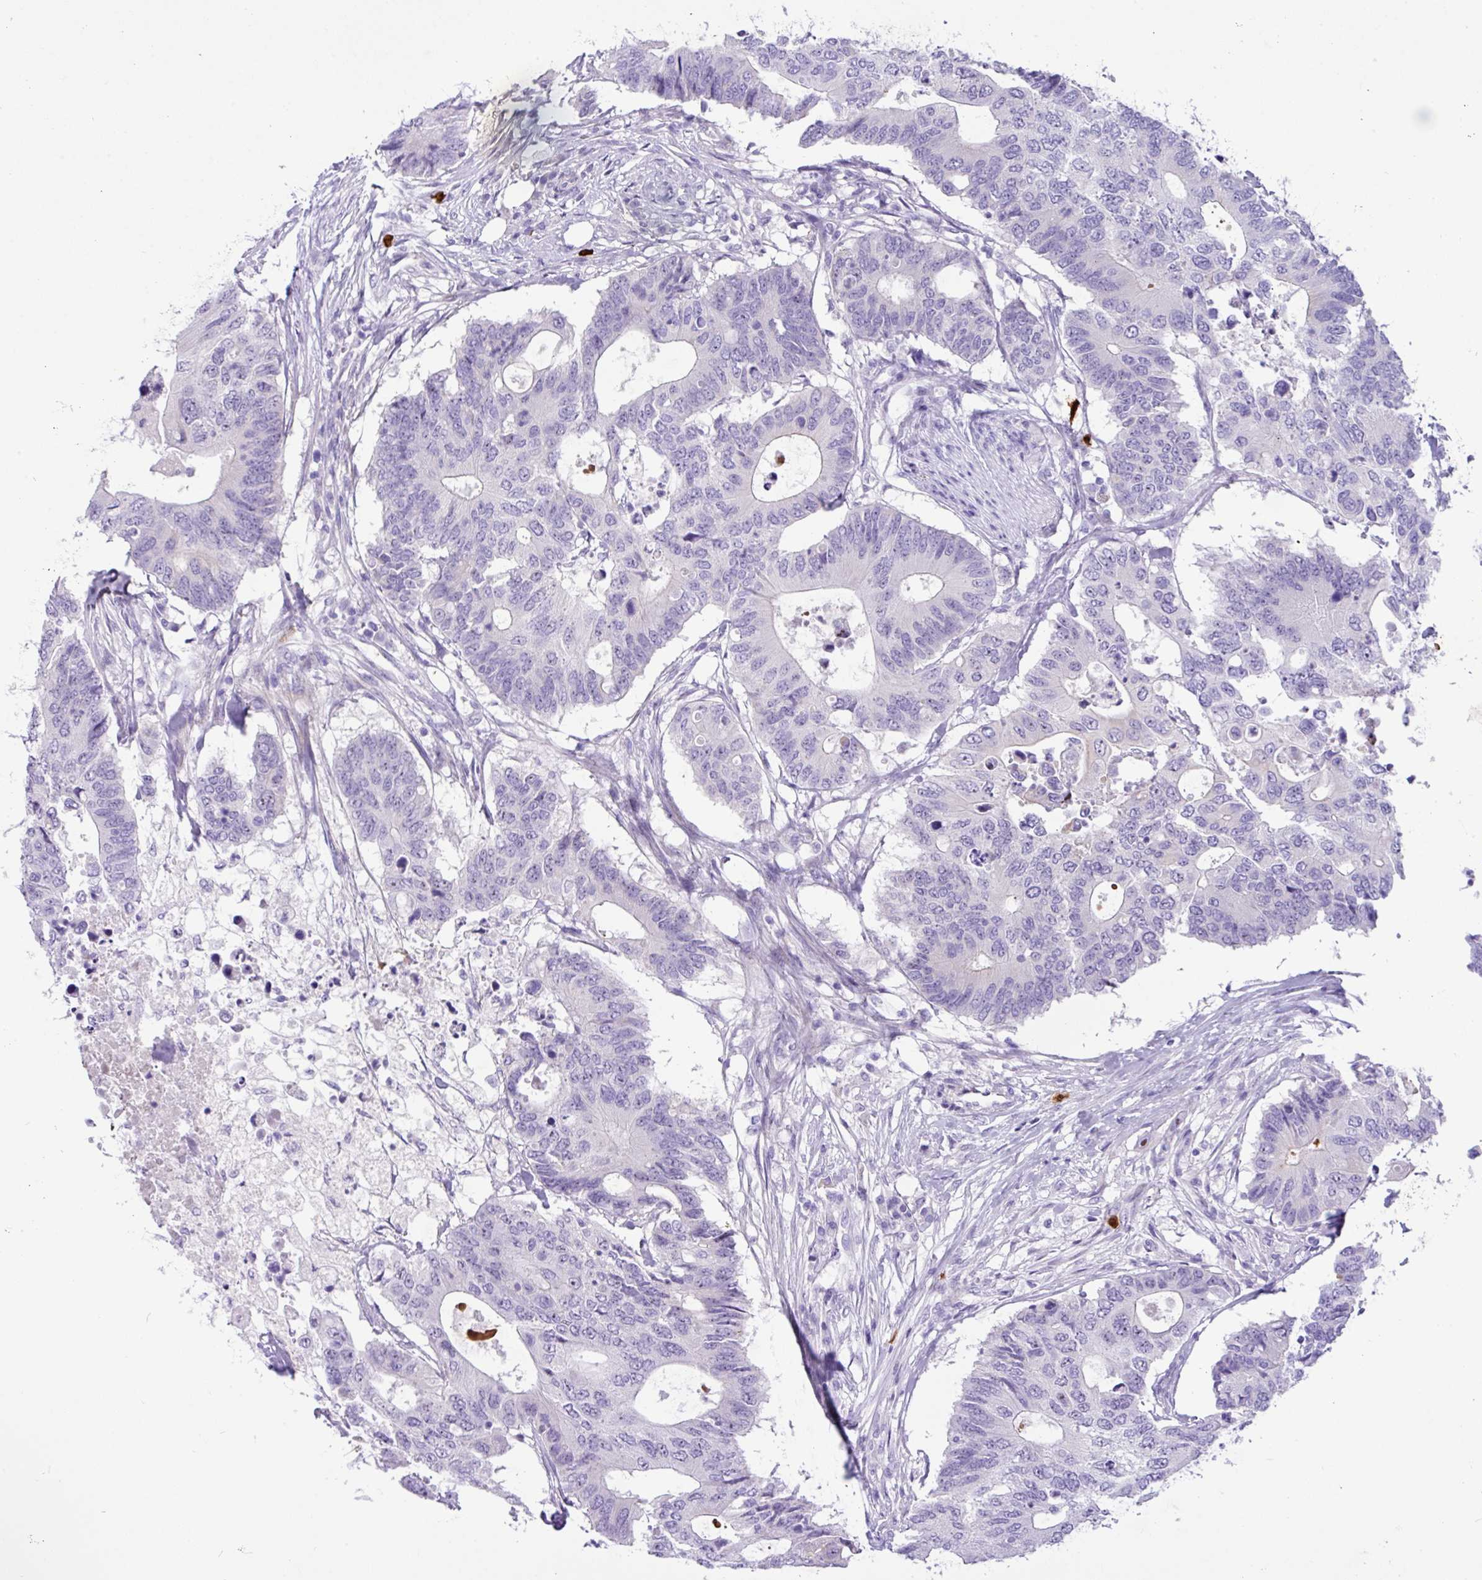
{"staining": {"intensity": "negative", "quantity": "none", "location": "none"}, "tissue": "colorectal cancer", "cell_type": "Tumor cells", "image_type": "cancer", "snomed": [{"axis": "morphology", "description": "Adenocarcinoma, NOS"}, {"axis": "topography", "description": "Colon"}], "caption": "Immunohistochemistry of human adenocarcinoma (colorectal) exhibits no staining in tumor cells. (DAB immunohistochemistry (IHC) with hematoxylin counter stain).", "gene": "MRM2", "patient": {"sex": "male", "age": 71}}